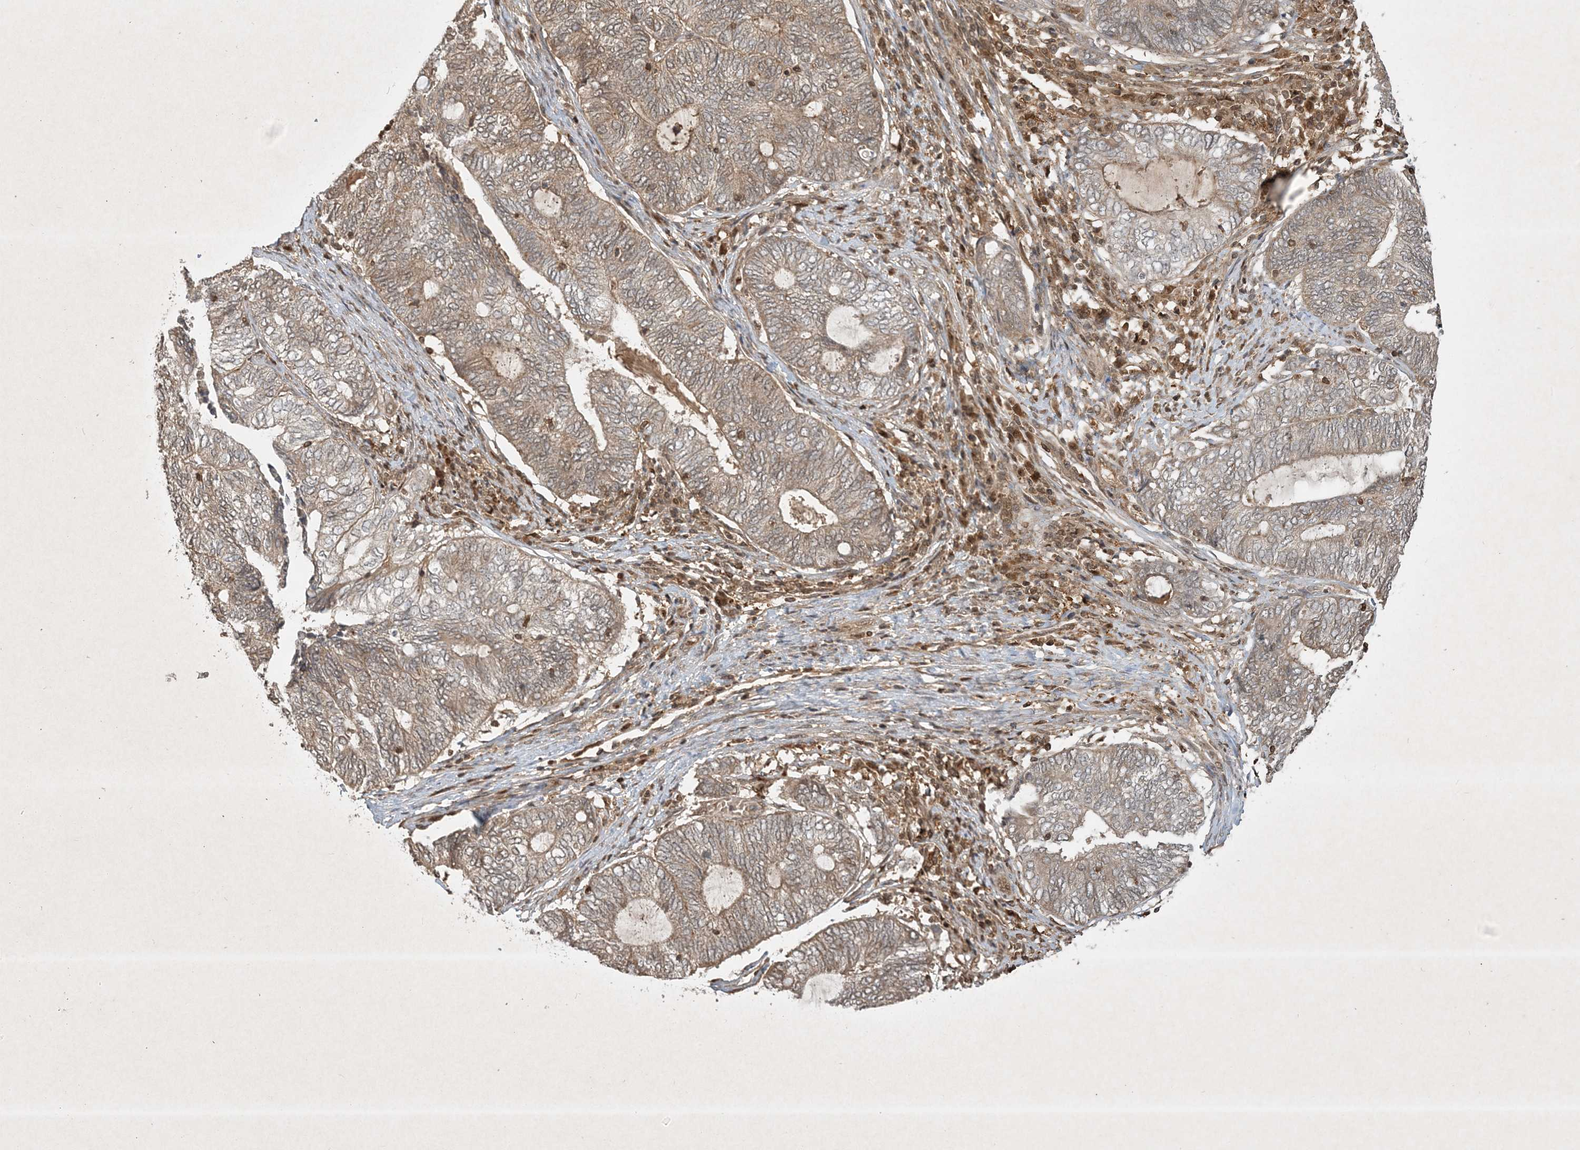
{"staining": {"intensity": "weak", "quantity": "25%-75%", "location": "cytoplasmic/membranous"}, "tissue": "endometrial cancer", "cell_type": "Tumor cells", "image_type": "cancer", "snomed": [{"axis": "morphology", "description": "Adenocarcinoma, NOS"}, {"axis": "topography", "description": "Uterus"}, {"axis": "topography", "description": "Endometrium"}], "caption": "A histopathology image of human endometrial cancer stained for a protein shows weak cytoplasmic/membranous brown staining in tumor cells.", "gene": "PLTP", "patient": {"sex": "female", "age": 70}}